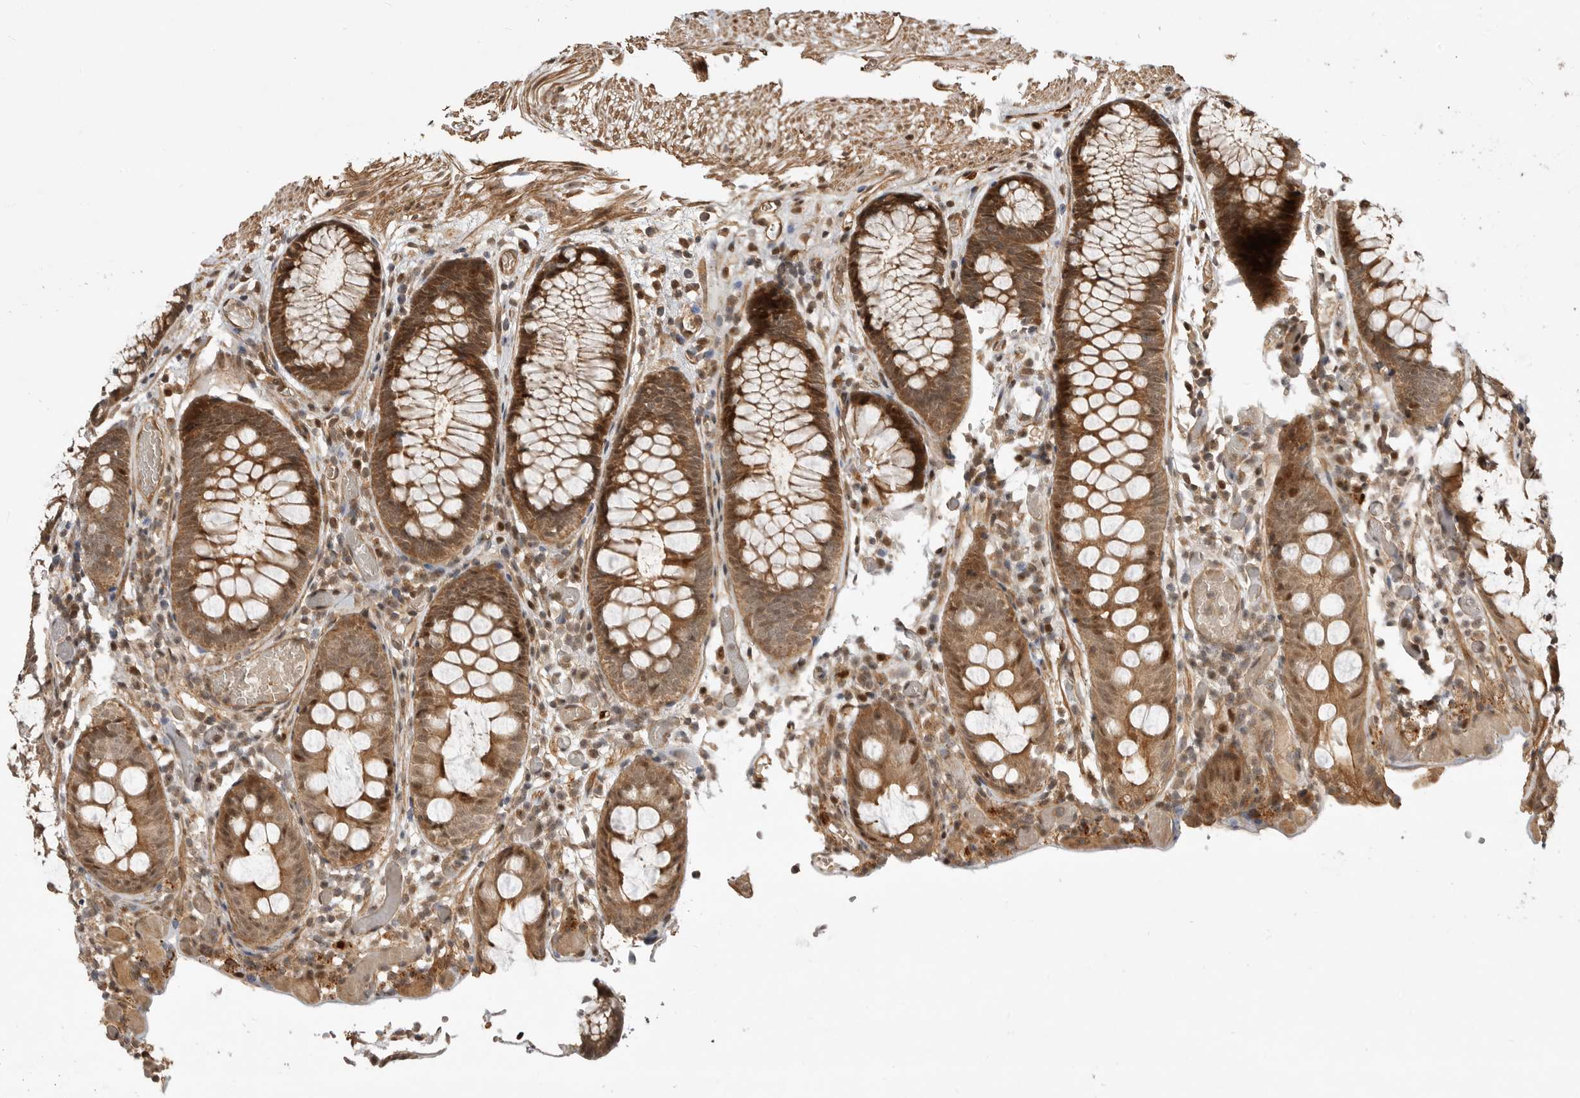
{"staining": {"intensity": "strong", "quantity": ">75%", "location": "cytoplasmic/membranous,nuclear"}, "tissue": "colon", "cell_type": "Endothelial cells", "image_type": "normal", "snomed": [{"axis": "morphology", "description": "Normal tissue, NOS"}, {"axis": "topography", "description": "Colon"}], "caption": "Immunohistochemistry (IHC) of unremarkable colon shows high levels of strong cytoplasmic/membranous,nuclear expression in about >75% of endothelial cells. The staining is performed using DAB (3,3'-diaminobenzidine) brown chromogen to label protein expression. The nuclei are counter-stained blue using hematoxylin.", "gene": "ADPRS", "patient": {"sex": "male", "age": 14}}